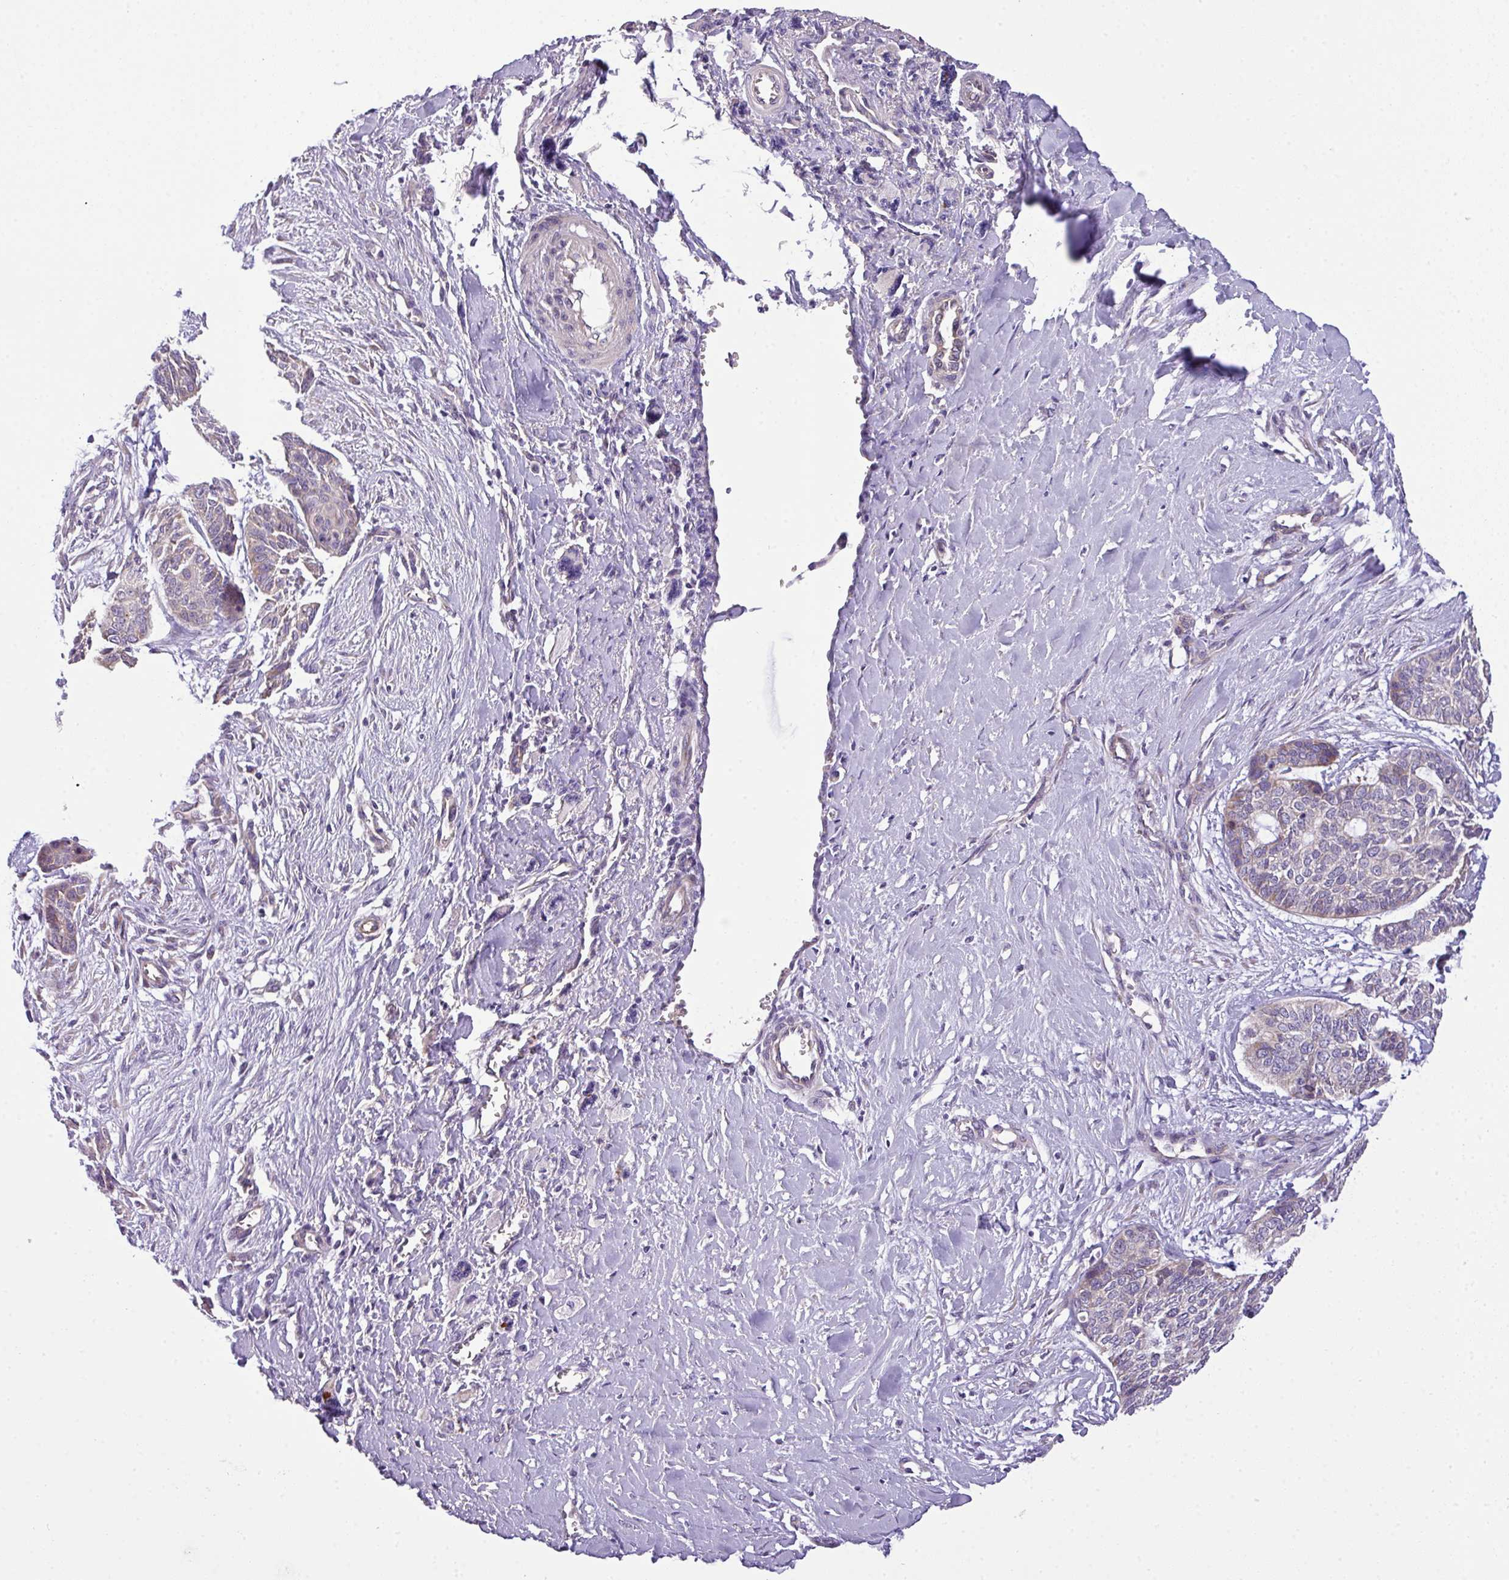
{"staining": {"intensity": "weak", "quantity": "25%-75%", "location": "cytoplasmic/membranous"}, "tissue": "skin cancer", "cell_type": "Tumor cells", "image_type": "cancer", "snomed": [{"axis": "morphology", "description": "Basal cell carcinoma"}, {"axis": "topography", "description": "Skin"}], "caption": "Immunohistochemistry photomicrograph of skin basal cell carcinoma stained for a protein (brown), which exhibits low levels of weak cytoplasmic/membranous positivity in about 25%-75% of tumor cells.", "gene": "PIK3R5", "patient": {"sex": "female", "age": 64}}